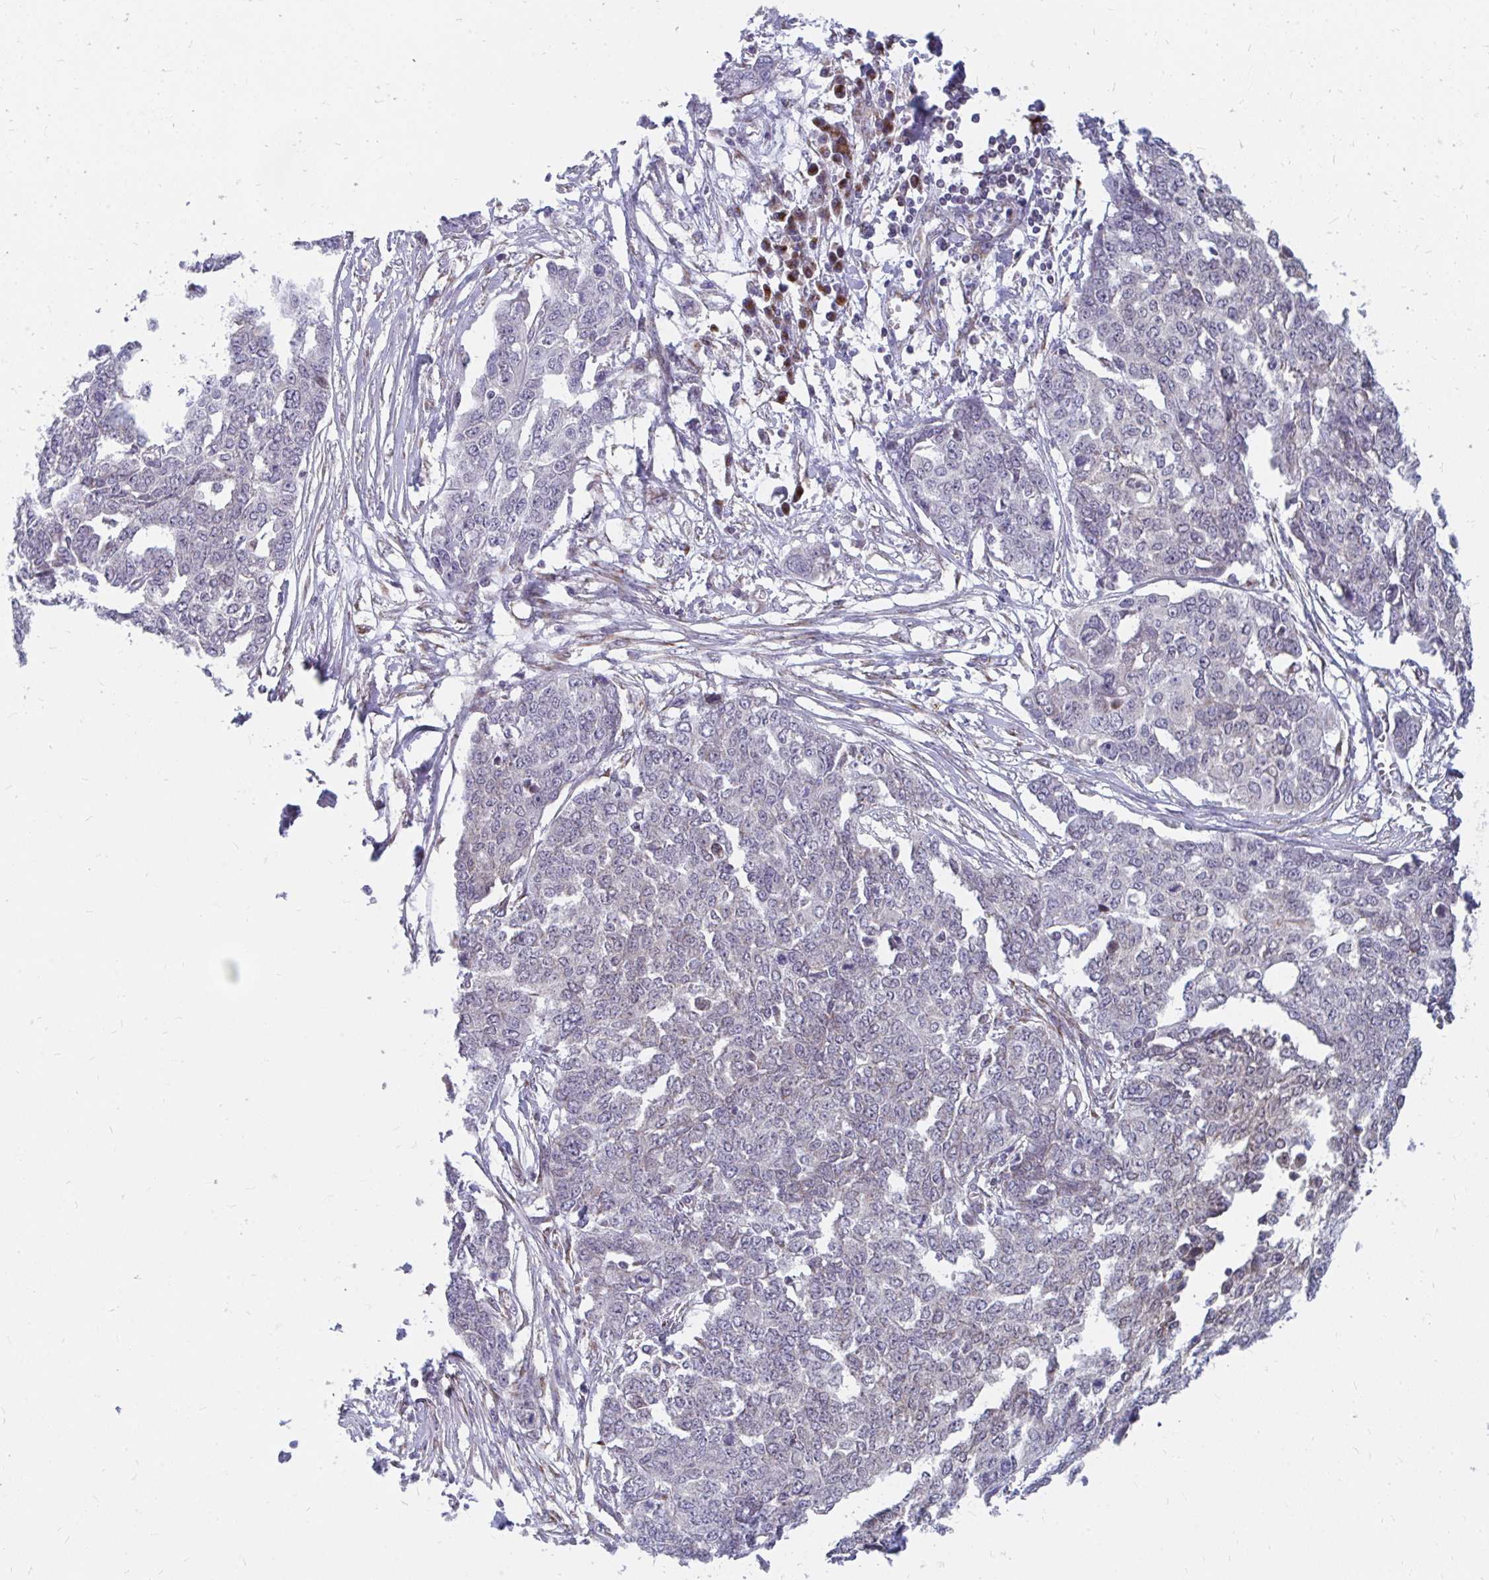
{"staining": {"intensity": "negative", "quantity": "none", "location": "none"}, "tissue": "ovarian cancer", "cell_type": "Tumor cells", "image_type": "cancer", "snomed": [{"axis": "morphology", "description": "Cystadenocarcinoma, serous, NOS"}, {"axis": "topography", "description": "Soft tissue"}, {"axis": "topography", "description": "Ovary"}], "caption": "The image exhibits no staining of tumor cells in ovarian serous cystadenocarcinoma.", "gene": "PABIR3", "patient": {"sex": "female", "age": 57}}